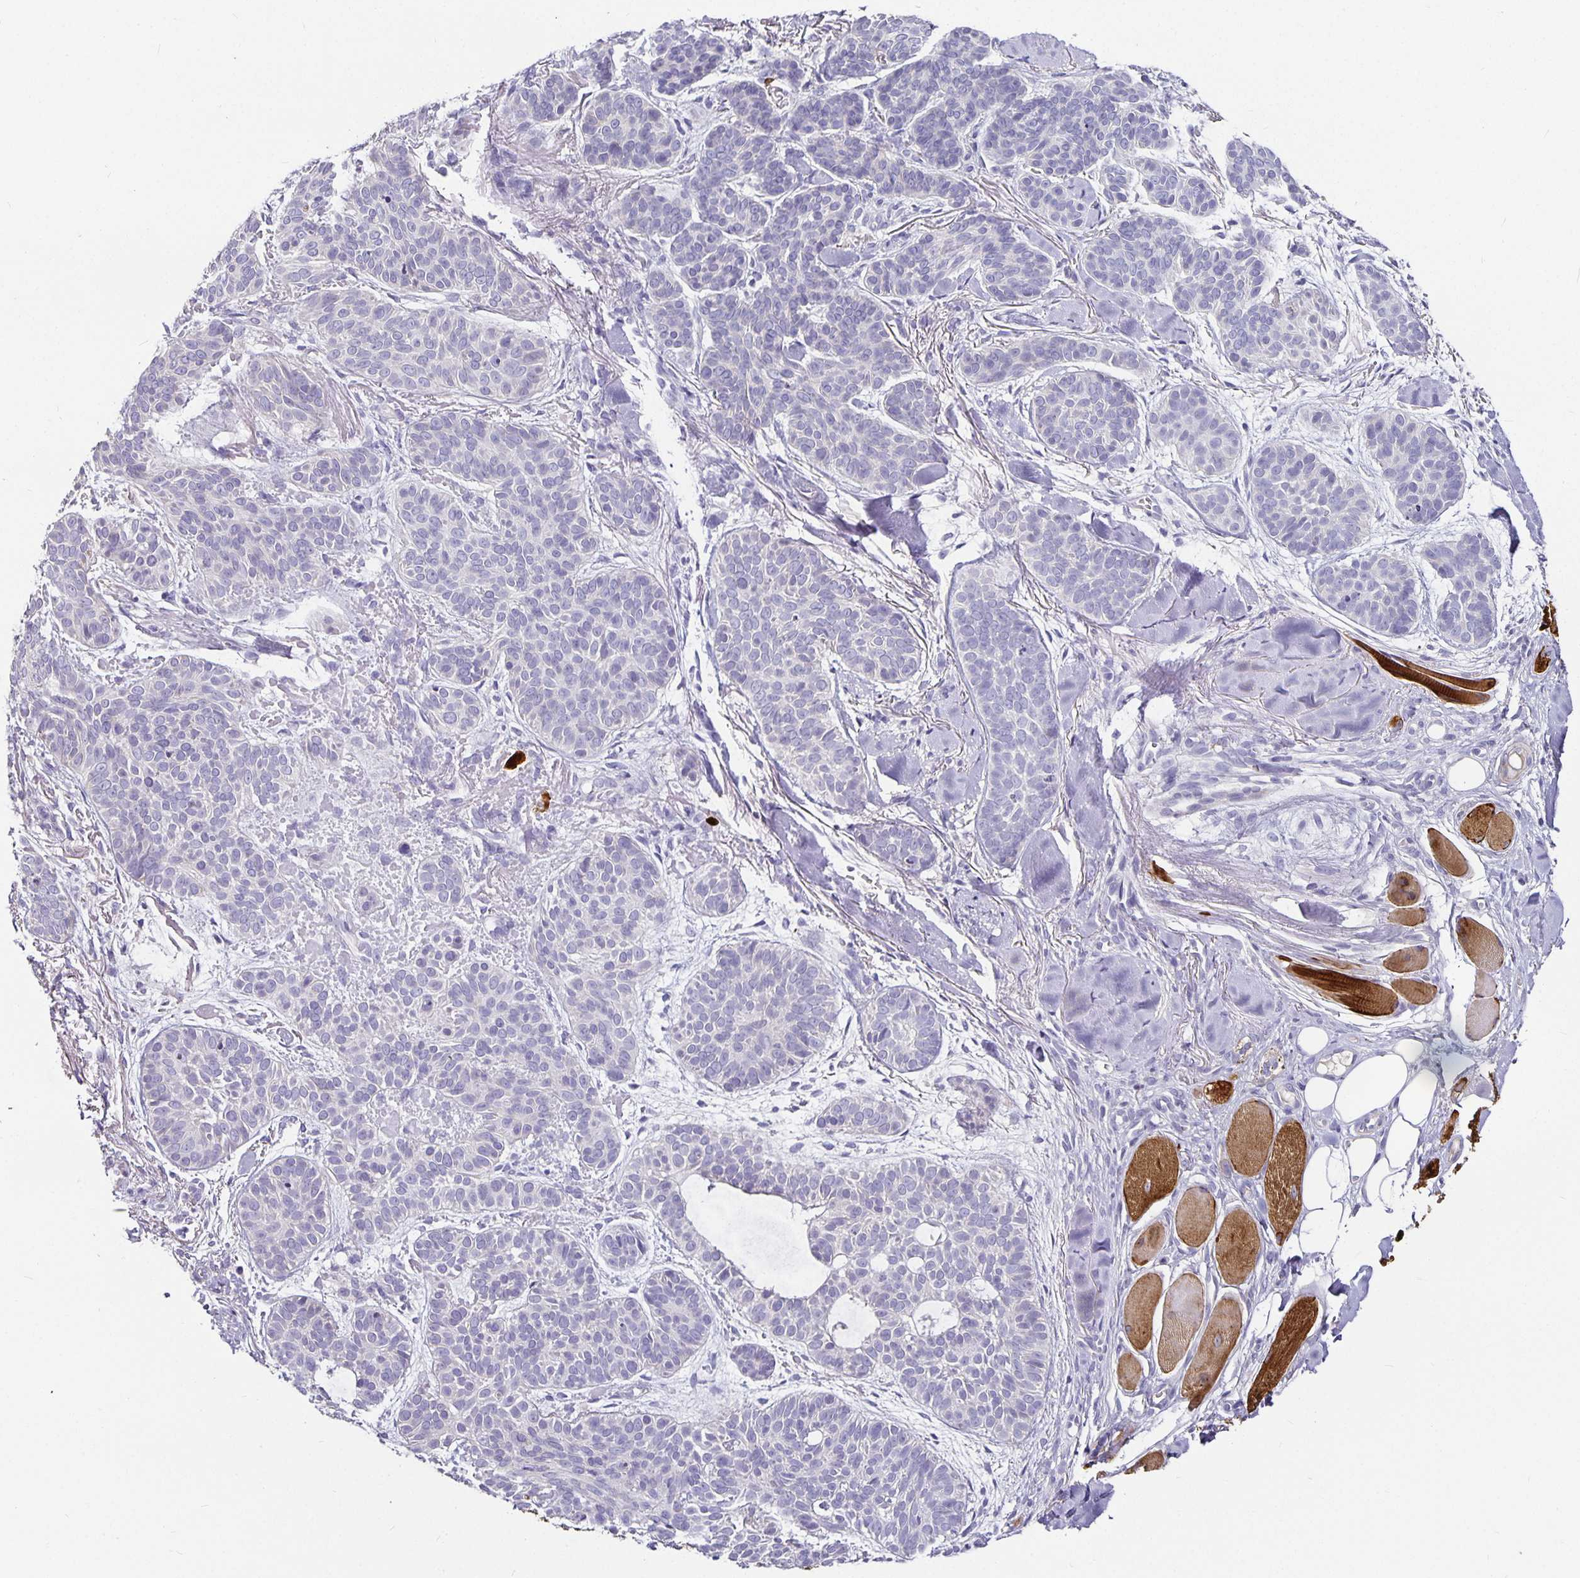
{"staining": {"intensity": "negative", "quantity": "none", "location": "none"}, "tissue": "skin cancer", "cell_type": "Tumor cells", "image_type": "cancer", "snomed": [{"axis": "morphology", "description": "Basal cell carcinoma"}, {"axis": "topography", "description": "Skin"}, {"axis": "topography", "description": "Skin of nose"}], "caption": "Immunohistochemistry image of skin basal cell carcinoma stained for a protein (brown), which exhibits no staining in tumor cells.", "gene": "CA12", "patient": {"sex": "female", "age": 81}}